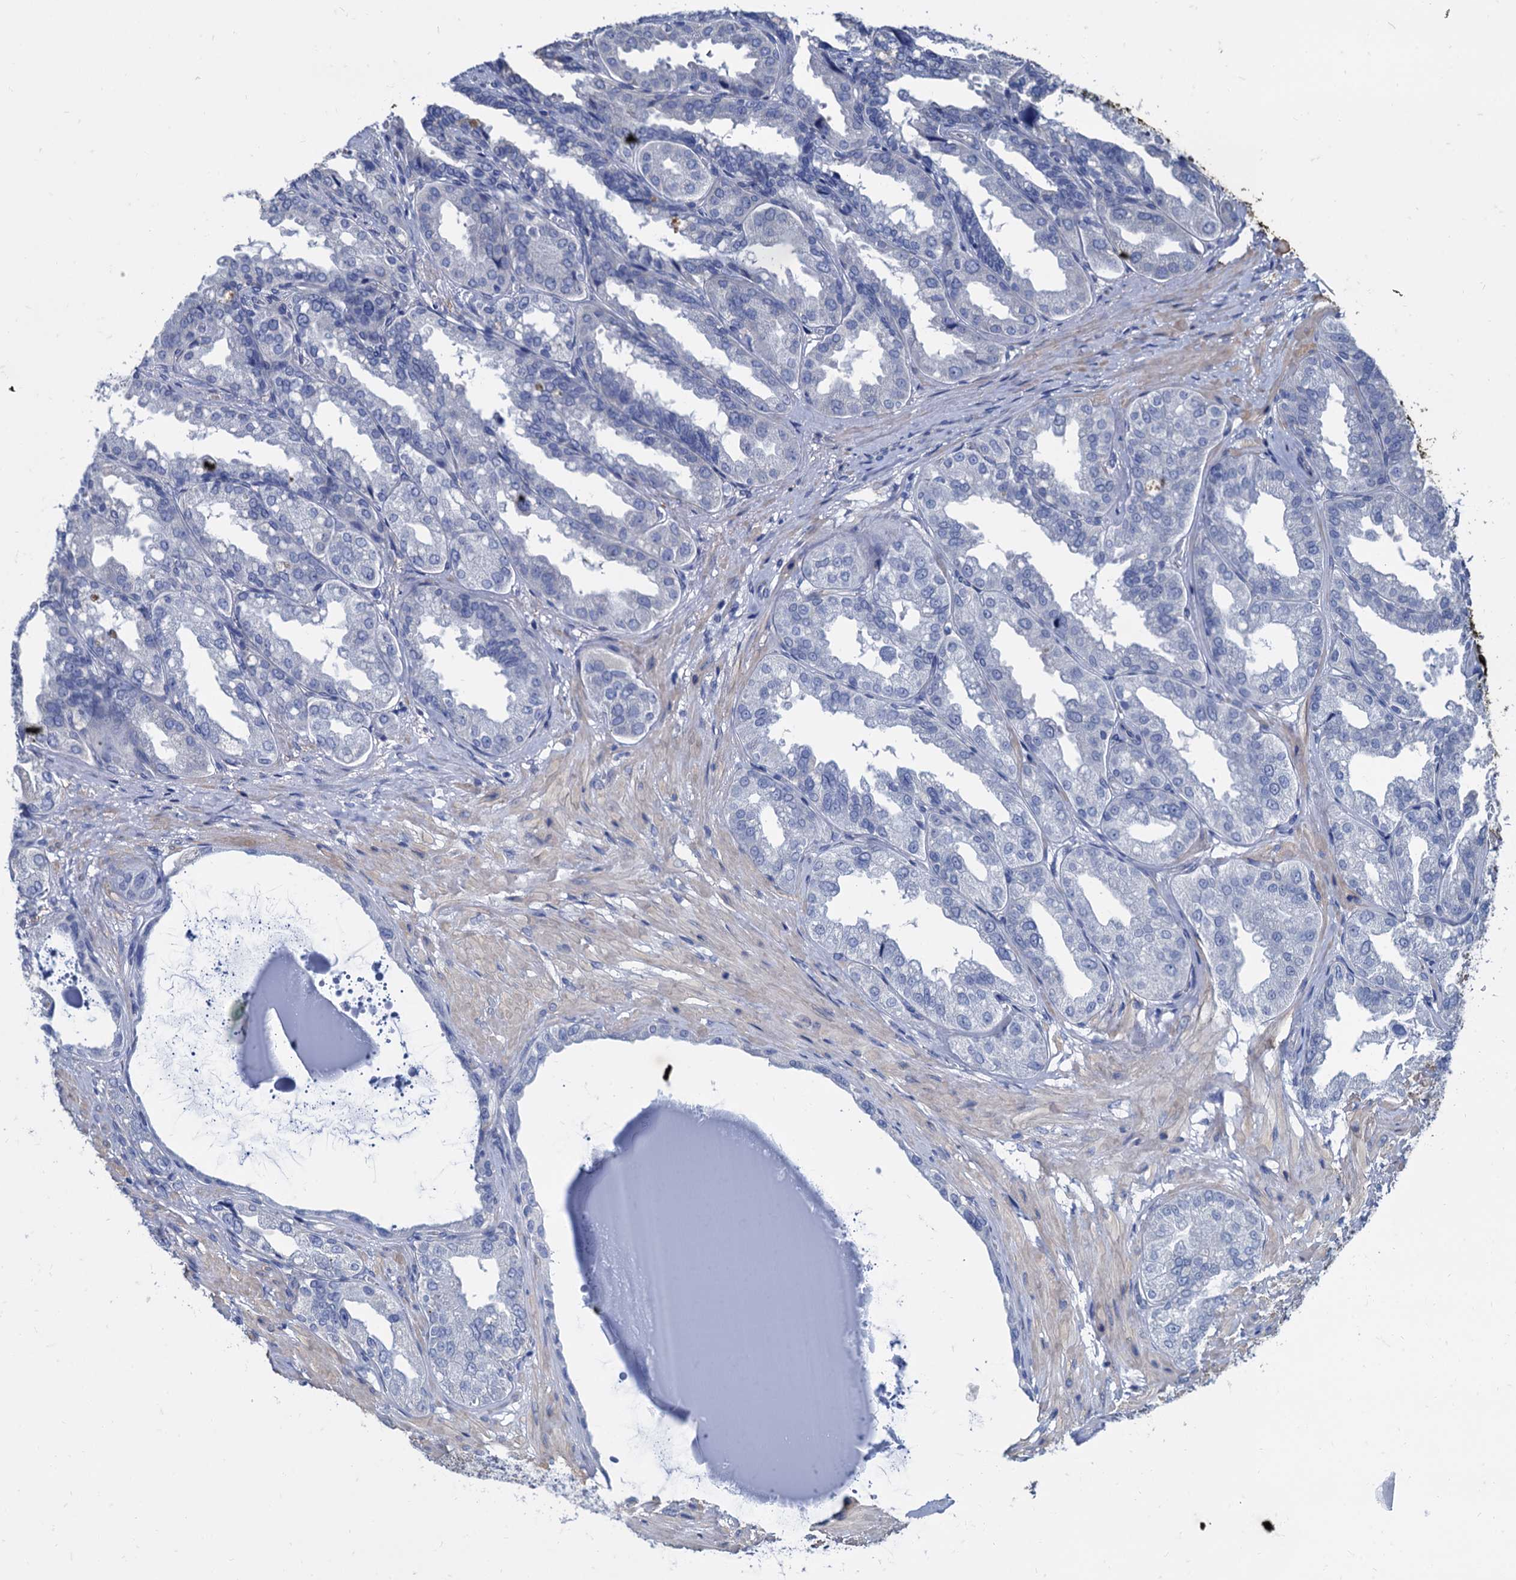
{"staining": {"intensity": "negative", "quantity": "none", "location": "none"}, "tissue": "seminal vesicle", "cell_type": "Glandular cells", "image_type": "normal", "snomed": [{"axis": "morphology", "description": "Normal tissue, NOS"}, {"axis": "topography", "description": "Seminal veicle"}], "caption": "A high-resolution image shows immunohistochemistry (IHC) staining of normal seminal vesicle, which displays no significant staining in glandular cells.", "gene": "FOXR2", "patient": {"sex": "male", "age": 63}}